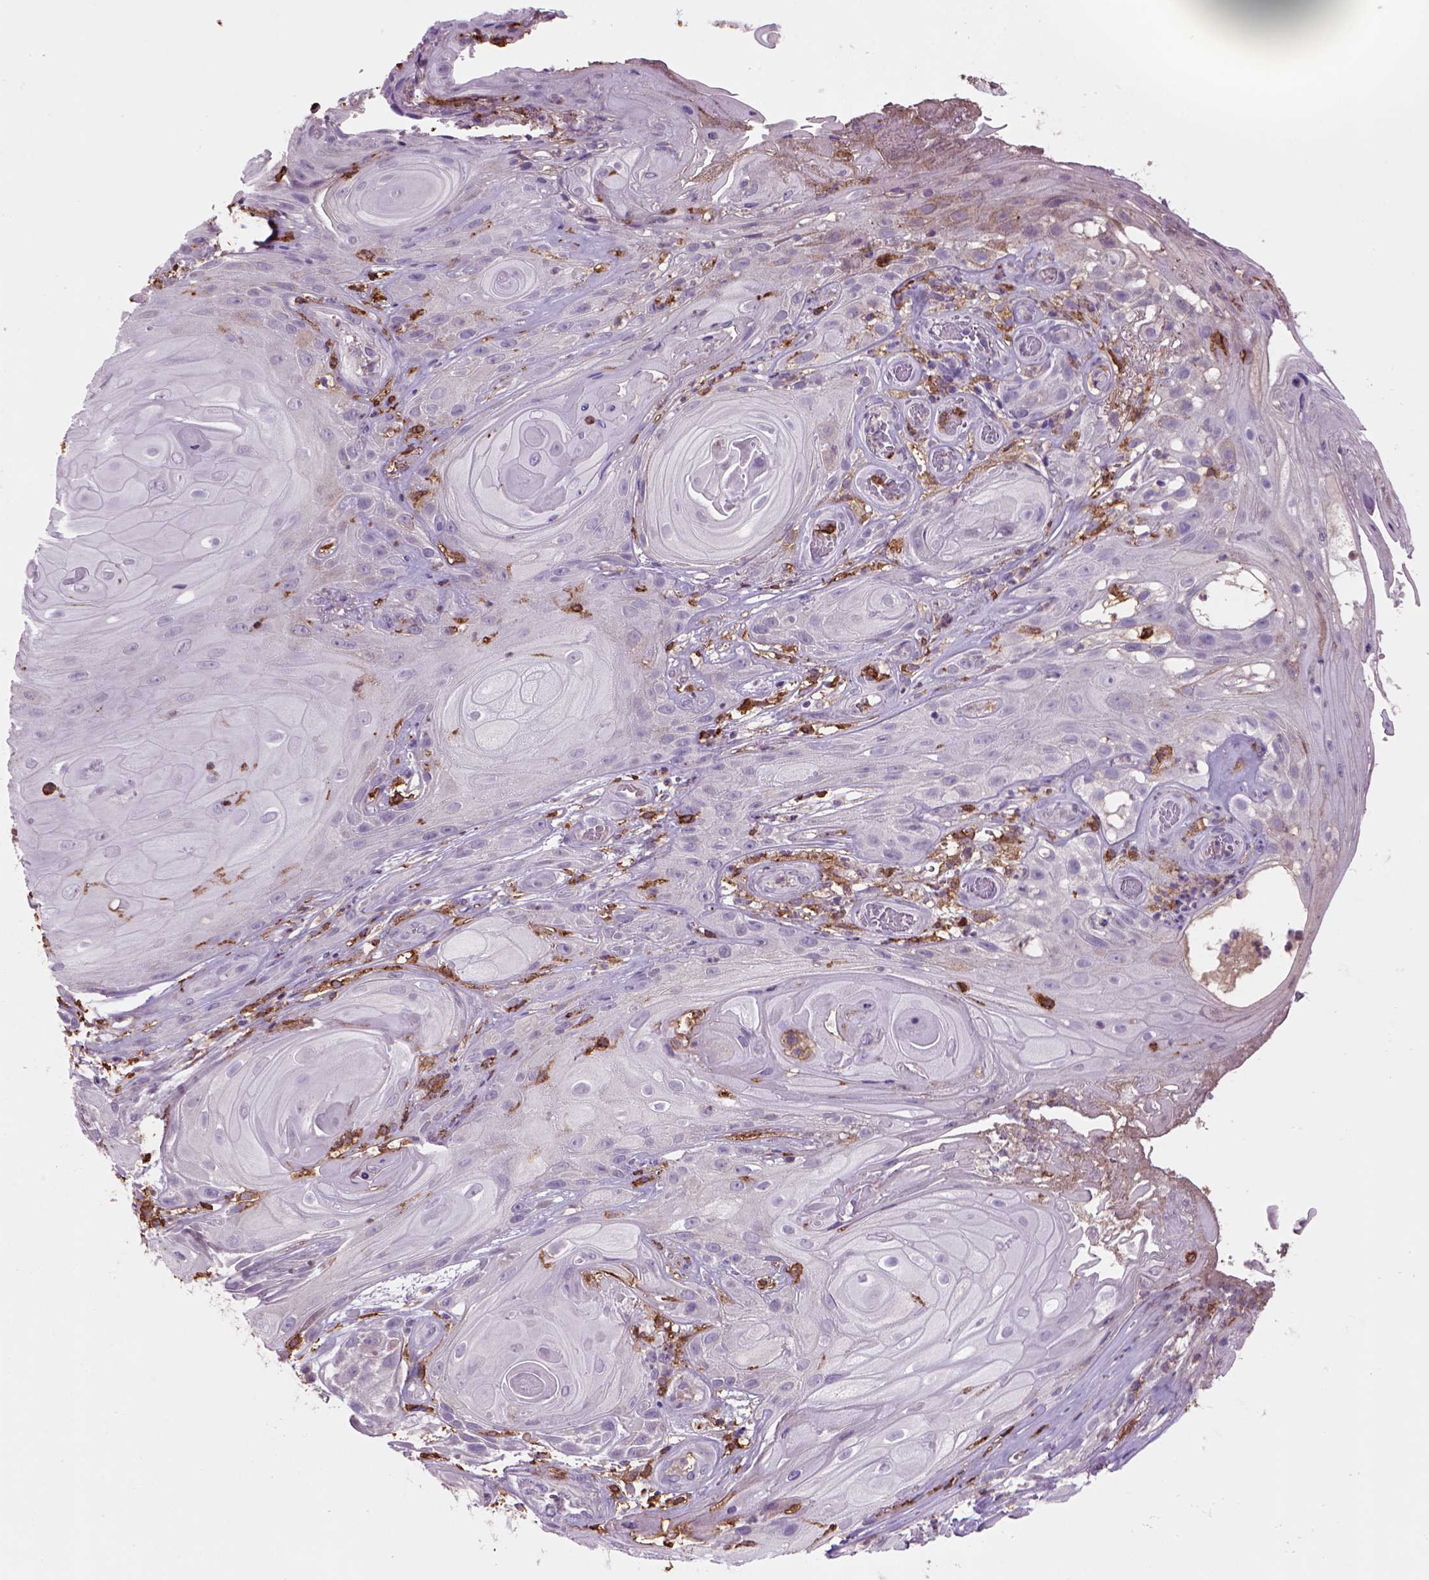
{"staining": {"intensity": "negative", "quantity": "none", "location": "none"}, "tissue": "skin cancer", "cell_type": "Tumor cells", "image_type": "cancer", "snomed": [{"axis": "morphology", "description": "Squamous cell carcinoma, NOS"}, {"axis": "topography", "description": "Skin"}], "caption": "The histopathology image shows no staining of tumor cells in squamous cell carcinoma (skin). (DAB (3,3'-diaminobenzidine) immunohistochemistry with hematoxylin counter stain).", "gene": "CD14", "patient": {"sex": "male", "age": 62}}